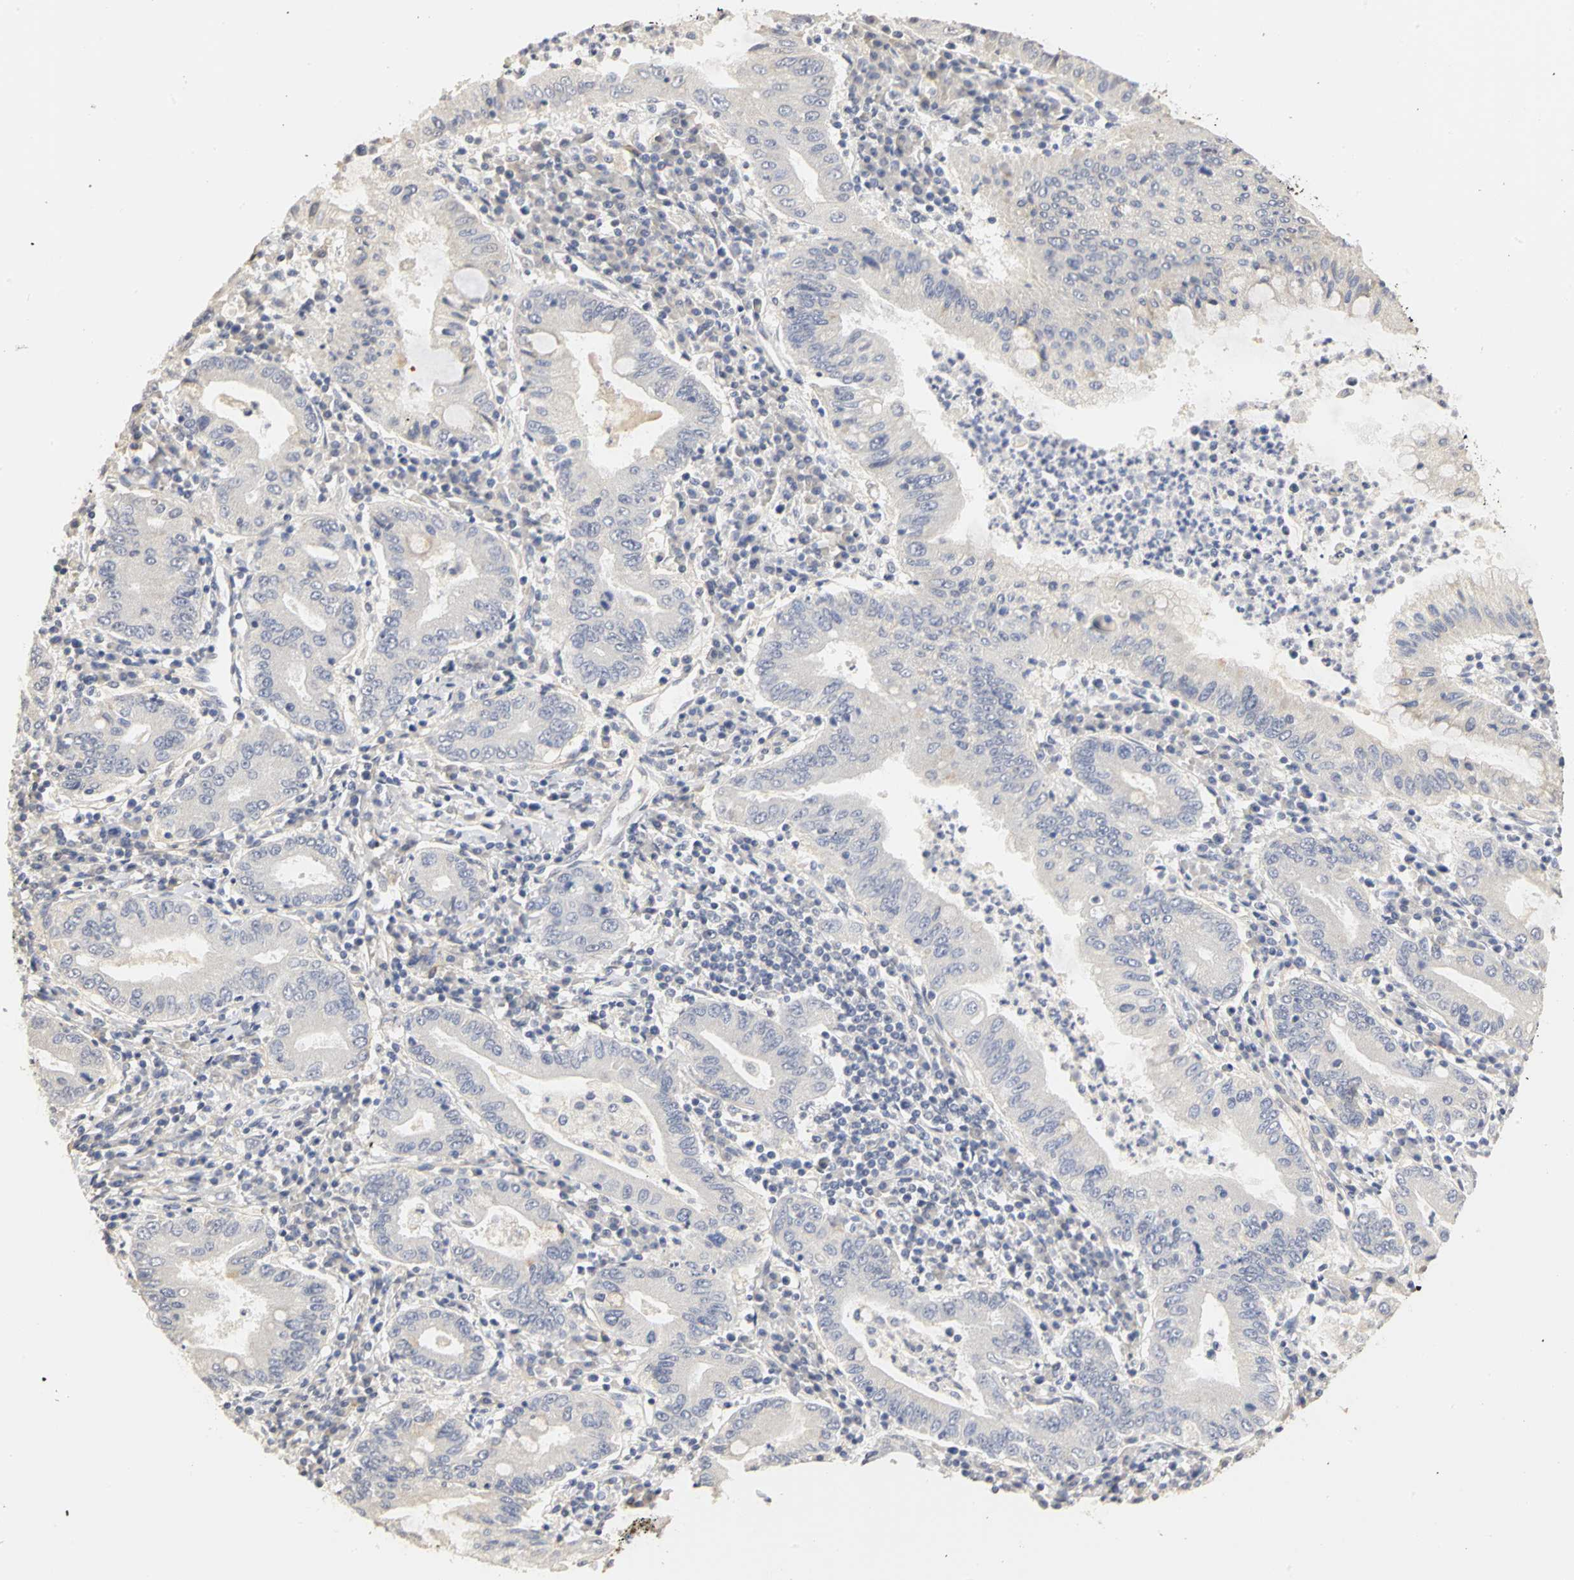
{"staining": {"intensity": "negative", "quantity": "none", "location": "none"}, "tissue": "stomach cancer", "cell_type": "Tumor cells", "image_type": "cancer", "snomed": [{"axis": "morphology", "description": "Normal tissue, NOS"}, {"axis": "morphology", "description": "Adenocarcinoma, NOS"}, {"axis": "topography", "description": "Esophagus"}, {"axis": "topography", "description": "Stomach, upper"}, {"axis": "topography", "description": "Peripheral nerve tissue"}], "caption": "Stomach adenocarcinoma was stained to show a protein in brown. There is no significant positivity in tumor cells. (Brightfield microscopy of DAB immunohistochemistry (IHC) at high magnification).", "gene": "PGR", "patient": {"sex": "male", "age": 62}}